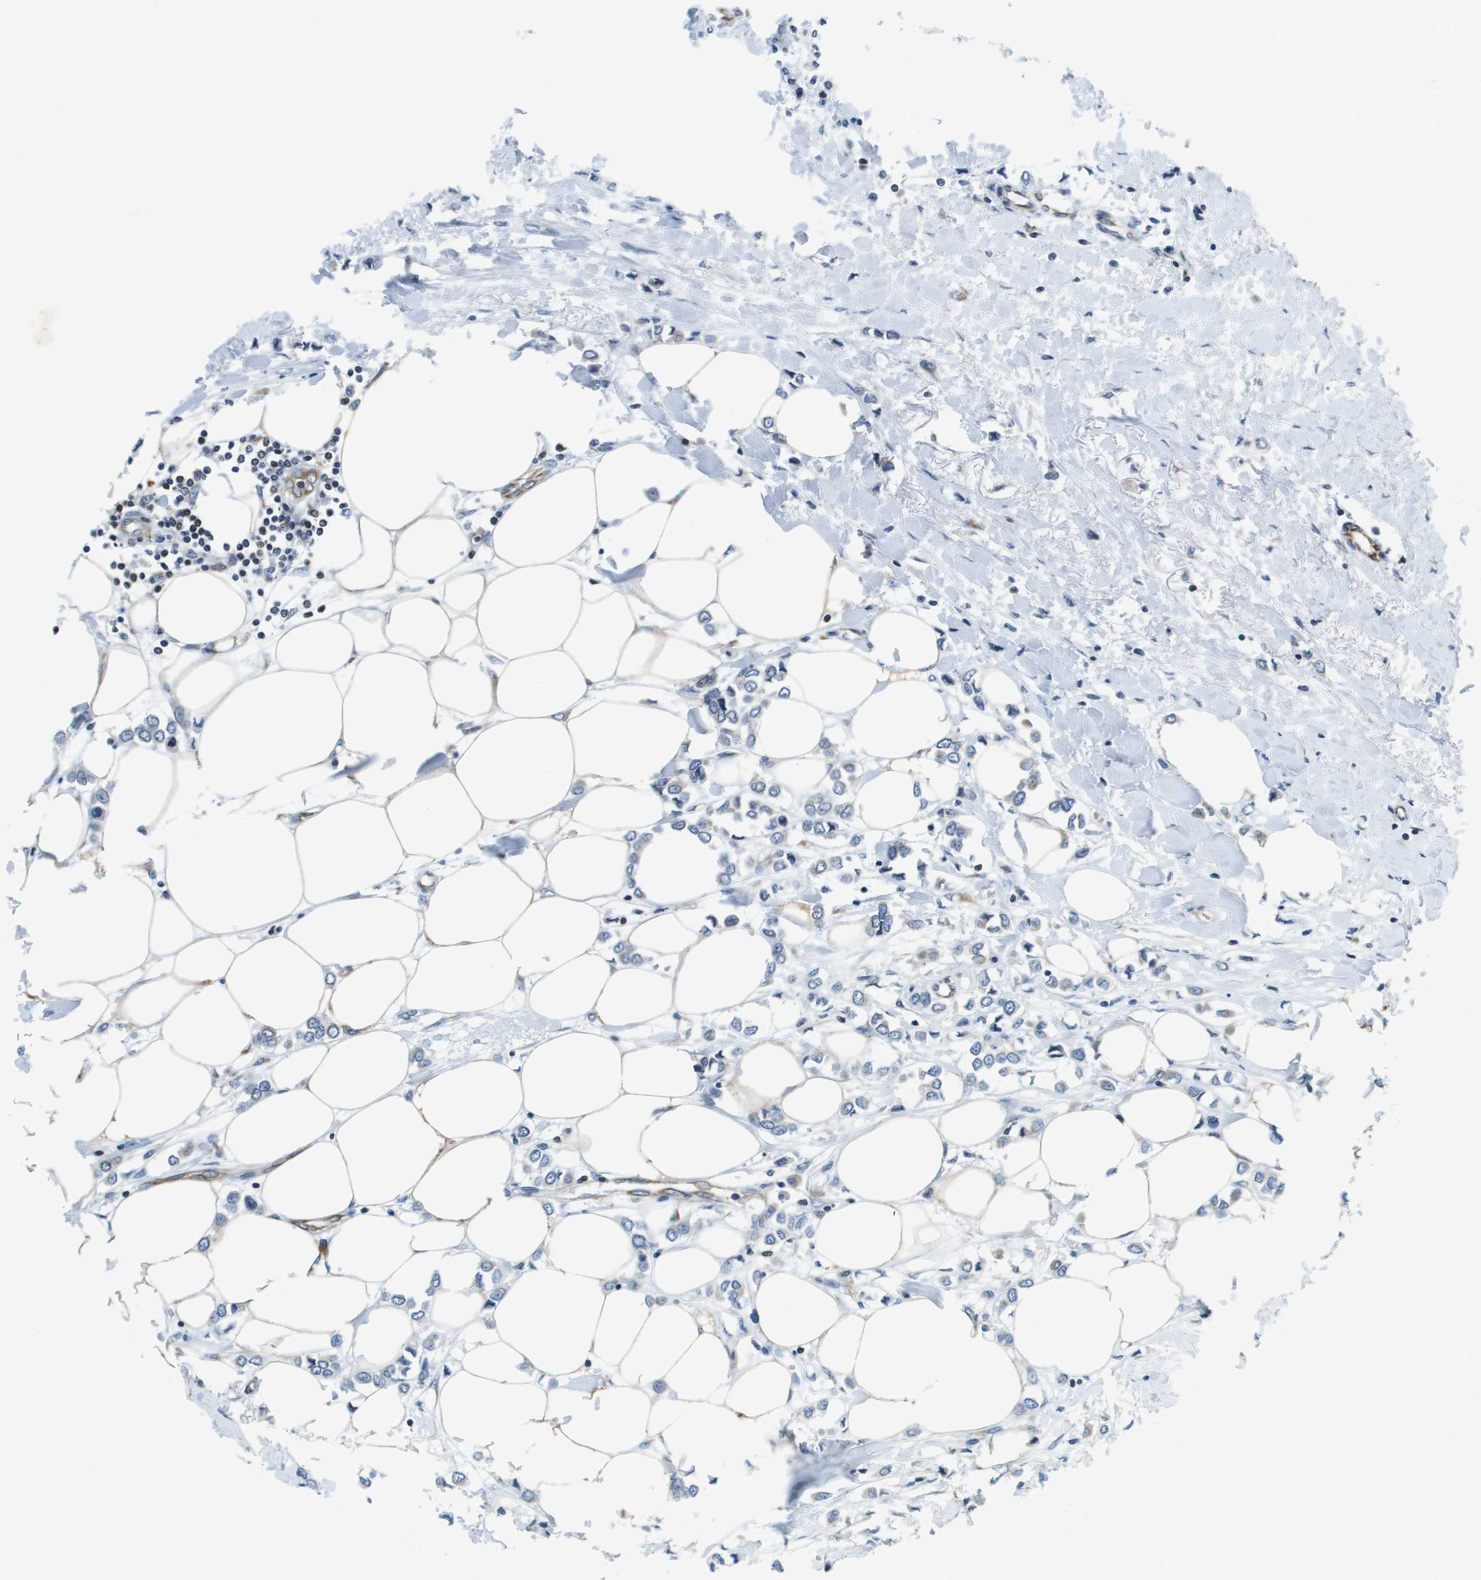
{"staining": {"intensity": "negative", "quantity": "none", "location": "none"}, "tissue": "breast cancer", "cell_type": "Tumor cells", "image_type": "cancer", "snomed": [{"axis": "morphology", "description": "Lobular carcinoma"}, {"axis": "topography", "description": "Breast"}], "caption": "Immunohistochemistry image of lobular carcinoma (breast) stained for a protein (brown), which demonstrates no expression in tumor cells.", "gene": "ESYT1", "patient": {"sex": "female", "age": 51}}